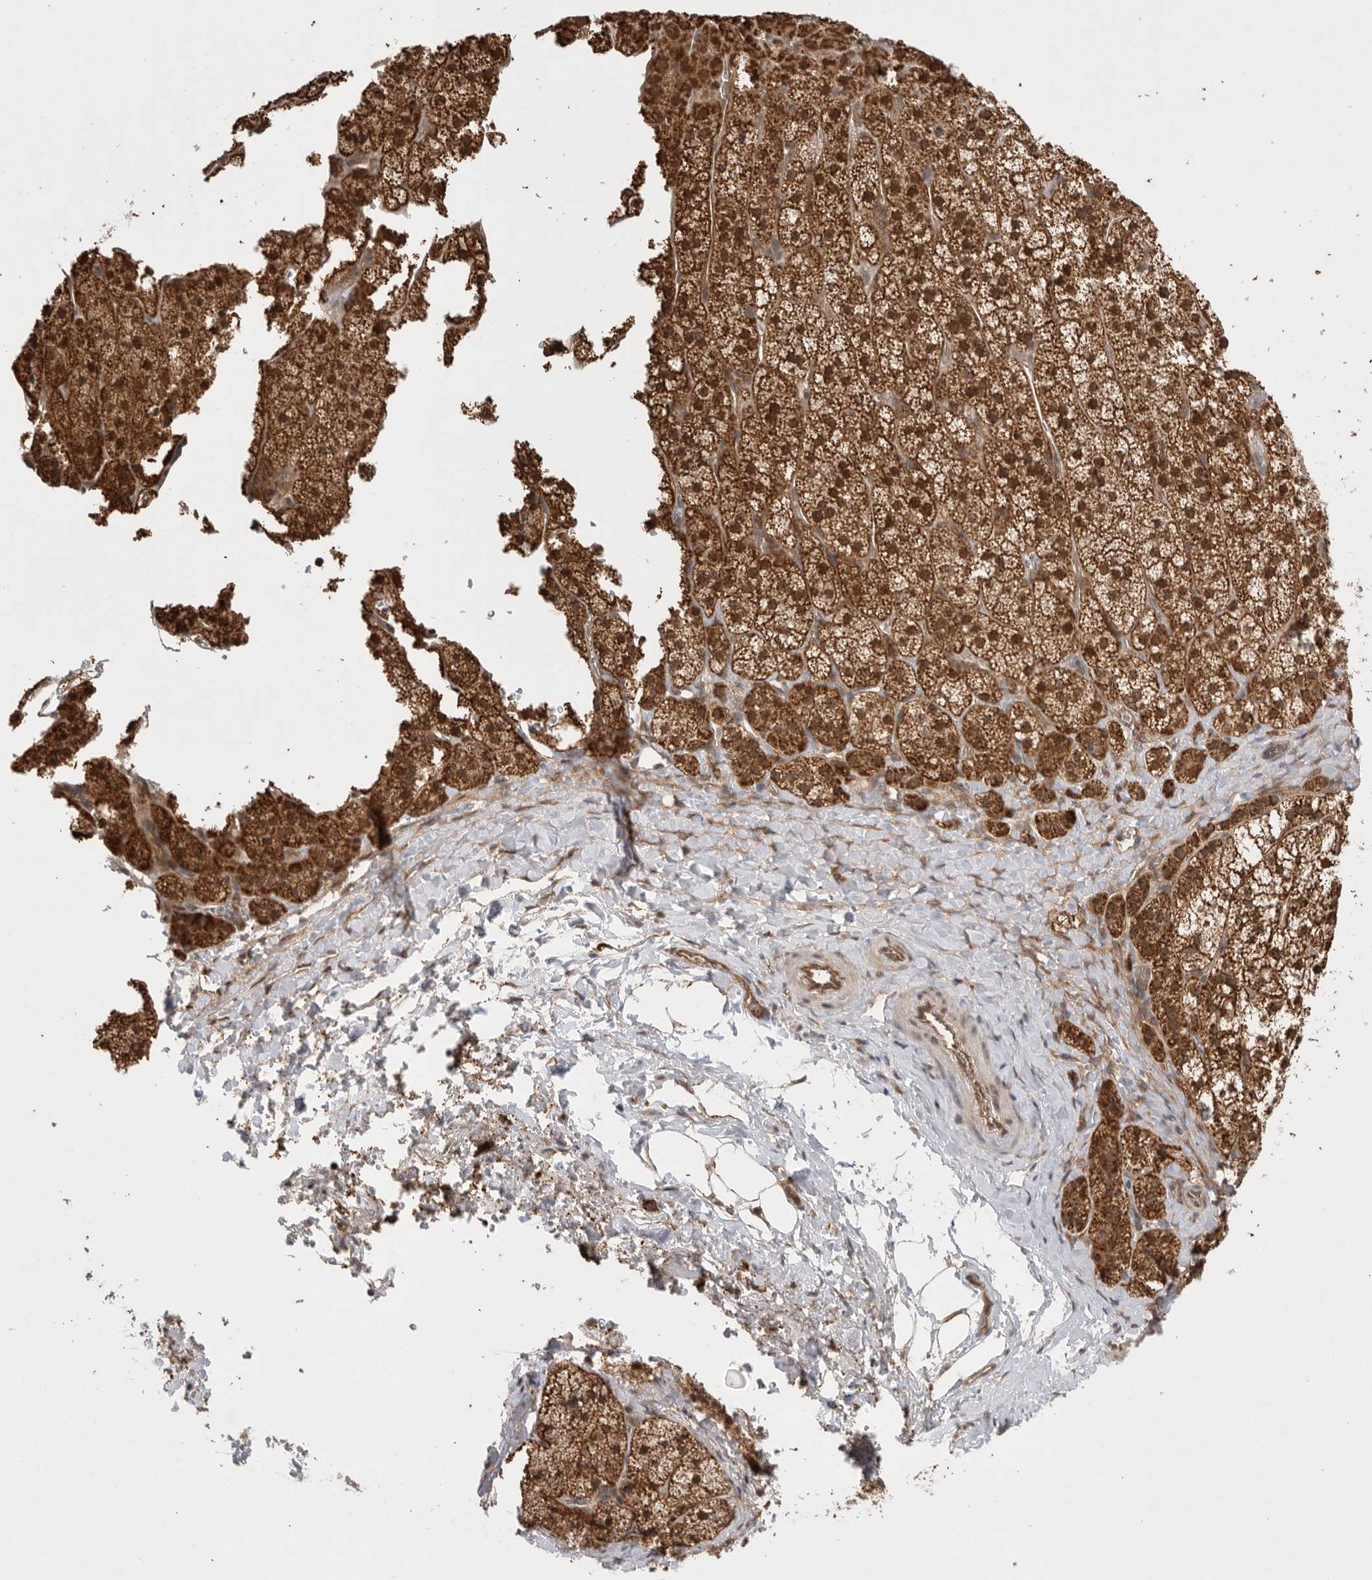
{"staining": {"intensity": "strong", "quantity": ">75%", "location": "cytoplasmic/membranous,nuclear"}, "tissue": "adrenal gland", "cell_type": "Glandular cells", "image_type": "normal", "snomed": [{"axis": "morphology", "description": "Normal tissue, NOS"}, {"axis": "topography", "description": "Adrenal gland"}], "caption": "IHC of benign human adrenal gland demonstrates high levels of strong cytoplasmic/membranous,nuclear expression in approximately >75% of glandular cells.", "gene": "VPS50", "patient": {"sex": "female", "age": 44}}